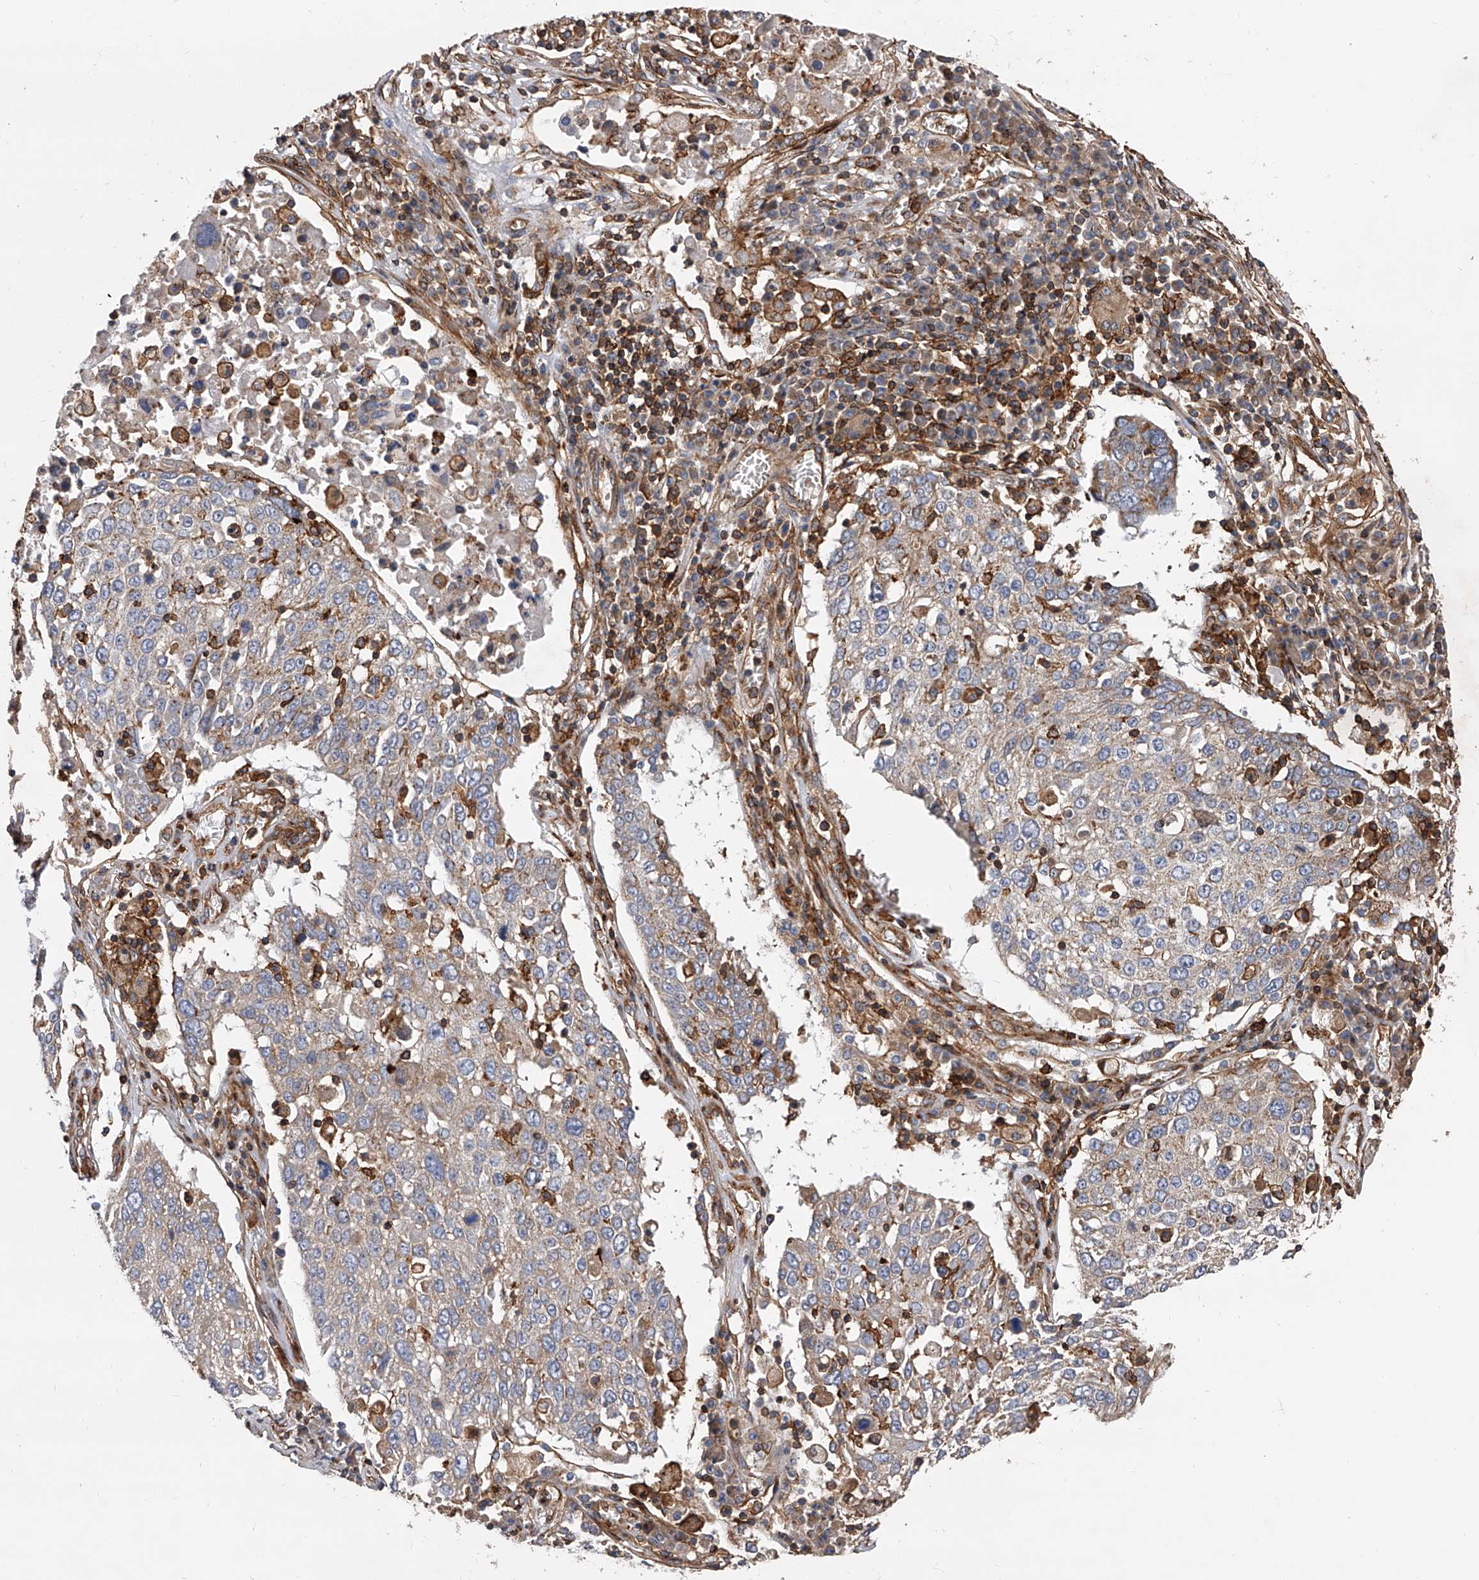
{"staining": {"intensity": "weak", "quantity": "25%-75%", "location": "cytoplasmic/membranous"}, "tissue": "lung cancer", "cell_type": "Tumor cells", "image_type": "cancer", "snomed": [{"axis": "morphology", "description": "Squamous cell carcinoma, NOS"}, {"axis": "topography", "description": "Lung"}], "caption": "Immunohistochemical staining of human squamous cell carcinoma (lung) reveals weak cytoplasmic/membranous protein positivity in approximately 25%-75% of tumor cells.", "gene": "PISD", "patient": {"sex": "male", "age": 65}}